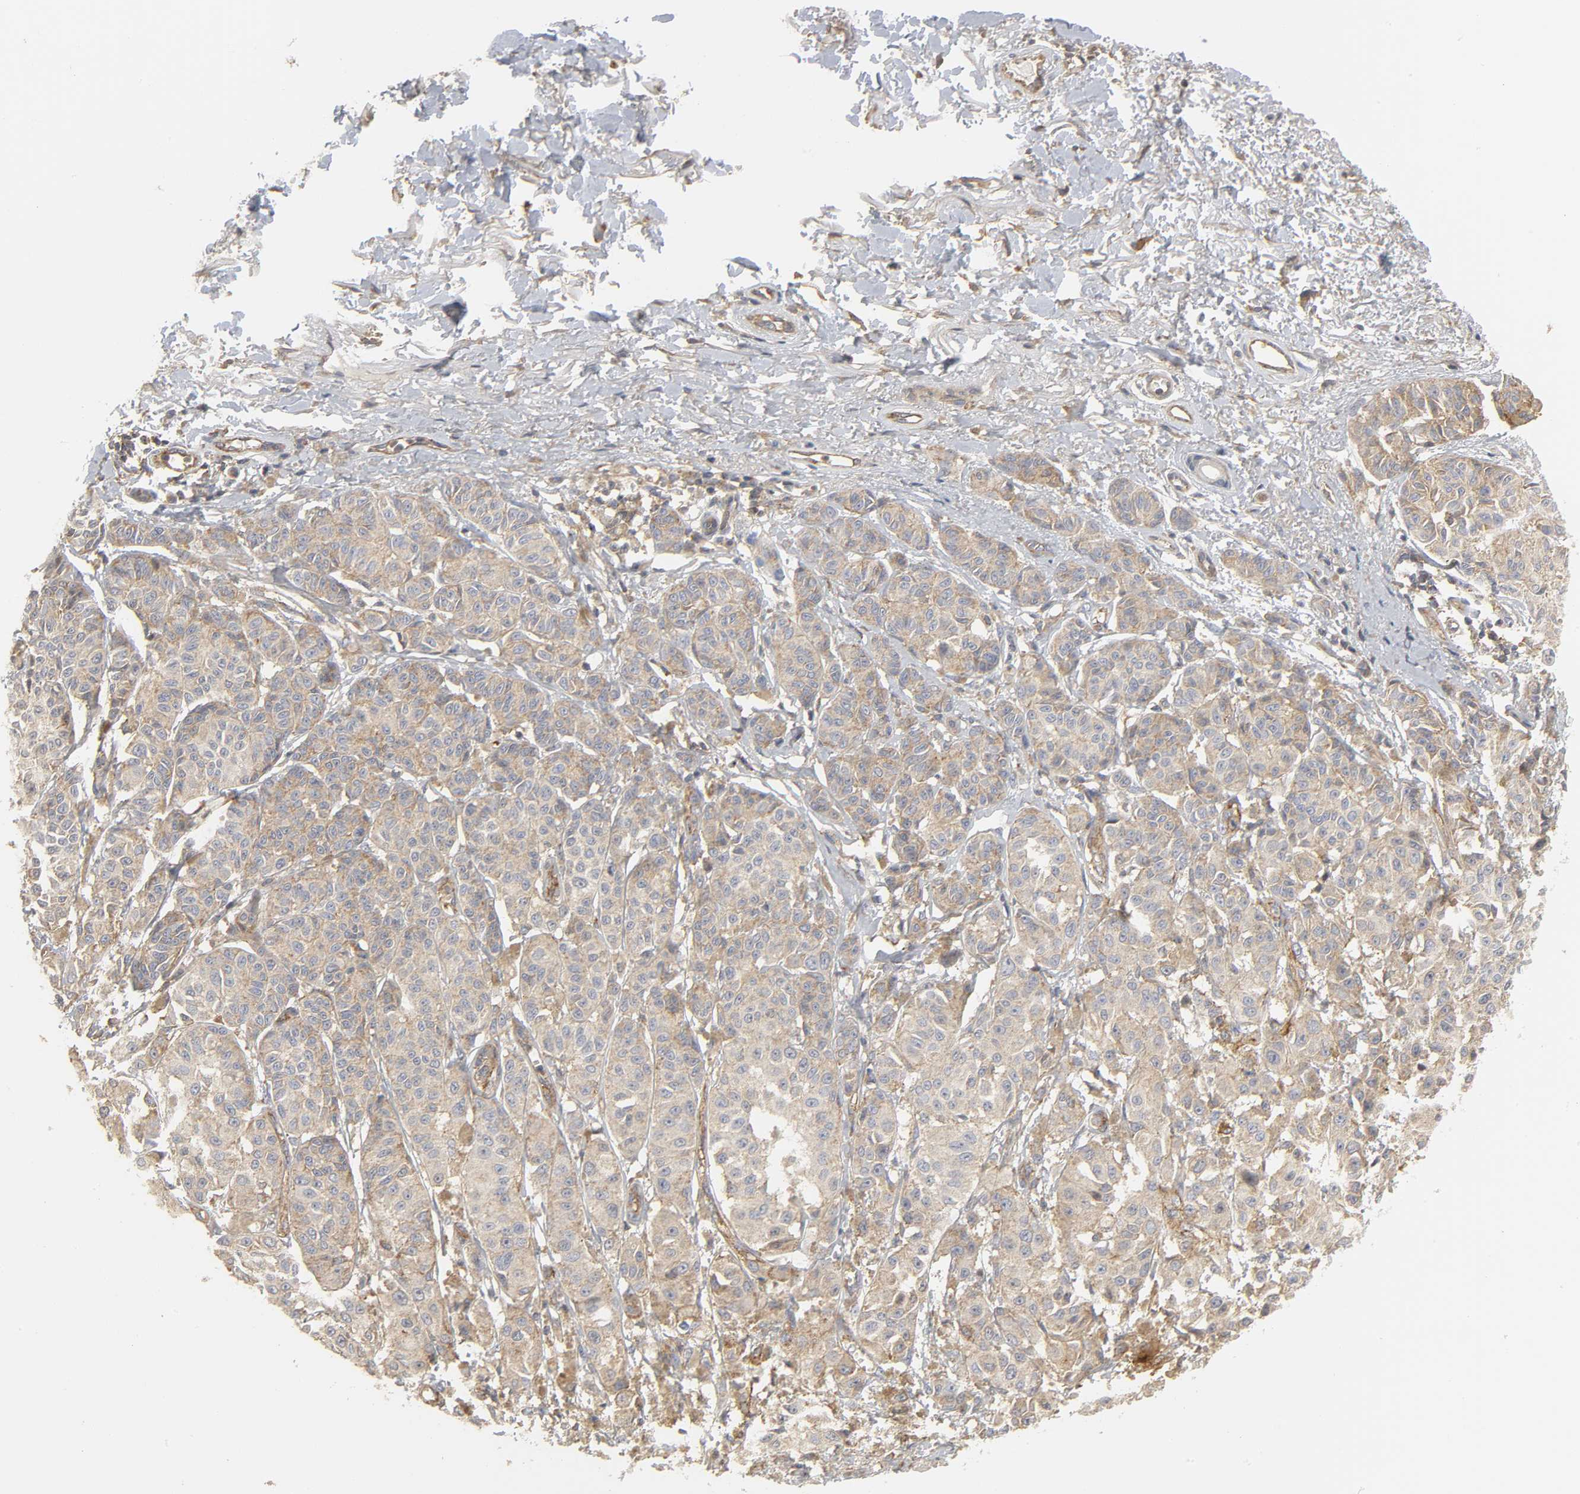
{"staining": {"intensity": "moderate", "quantity": ">75%", "location": "cytoplasmic/membranous"}, "tissue": "melanoma", "cell_type": "Tumor cells", "image_type": "cancer", "snomed": [{"axis": "morphology", "description": "Malignant melanoma, NOS"}, {"axis": "topography", "description": "Skin"}], "caption": "Moderate cytoplasmic/membranous positivity is present in about >75% of tumor cells in malignant melanoma.", "gene": "SH3GLB1", "patient": {"sex": "male", "age": 76}}